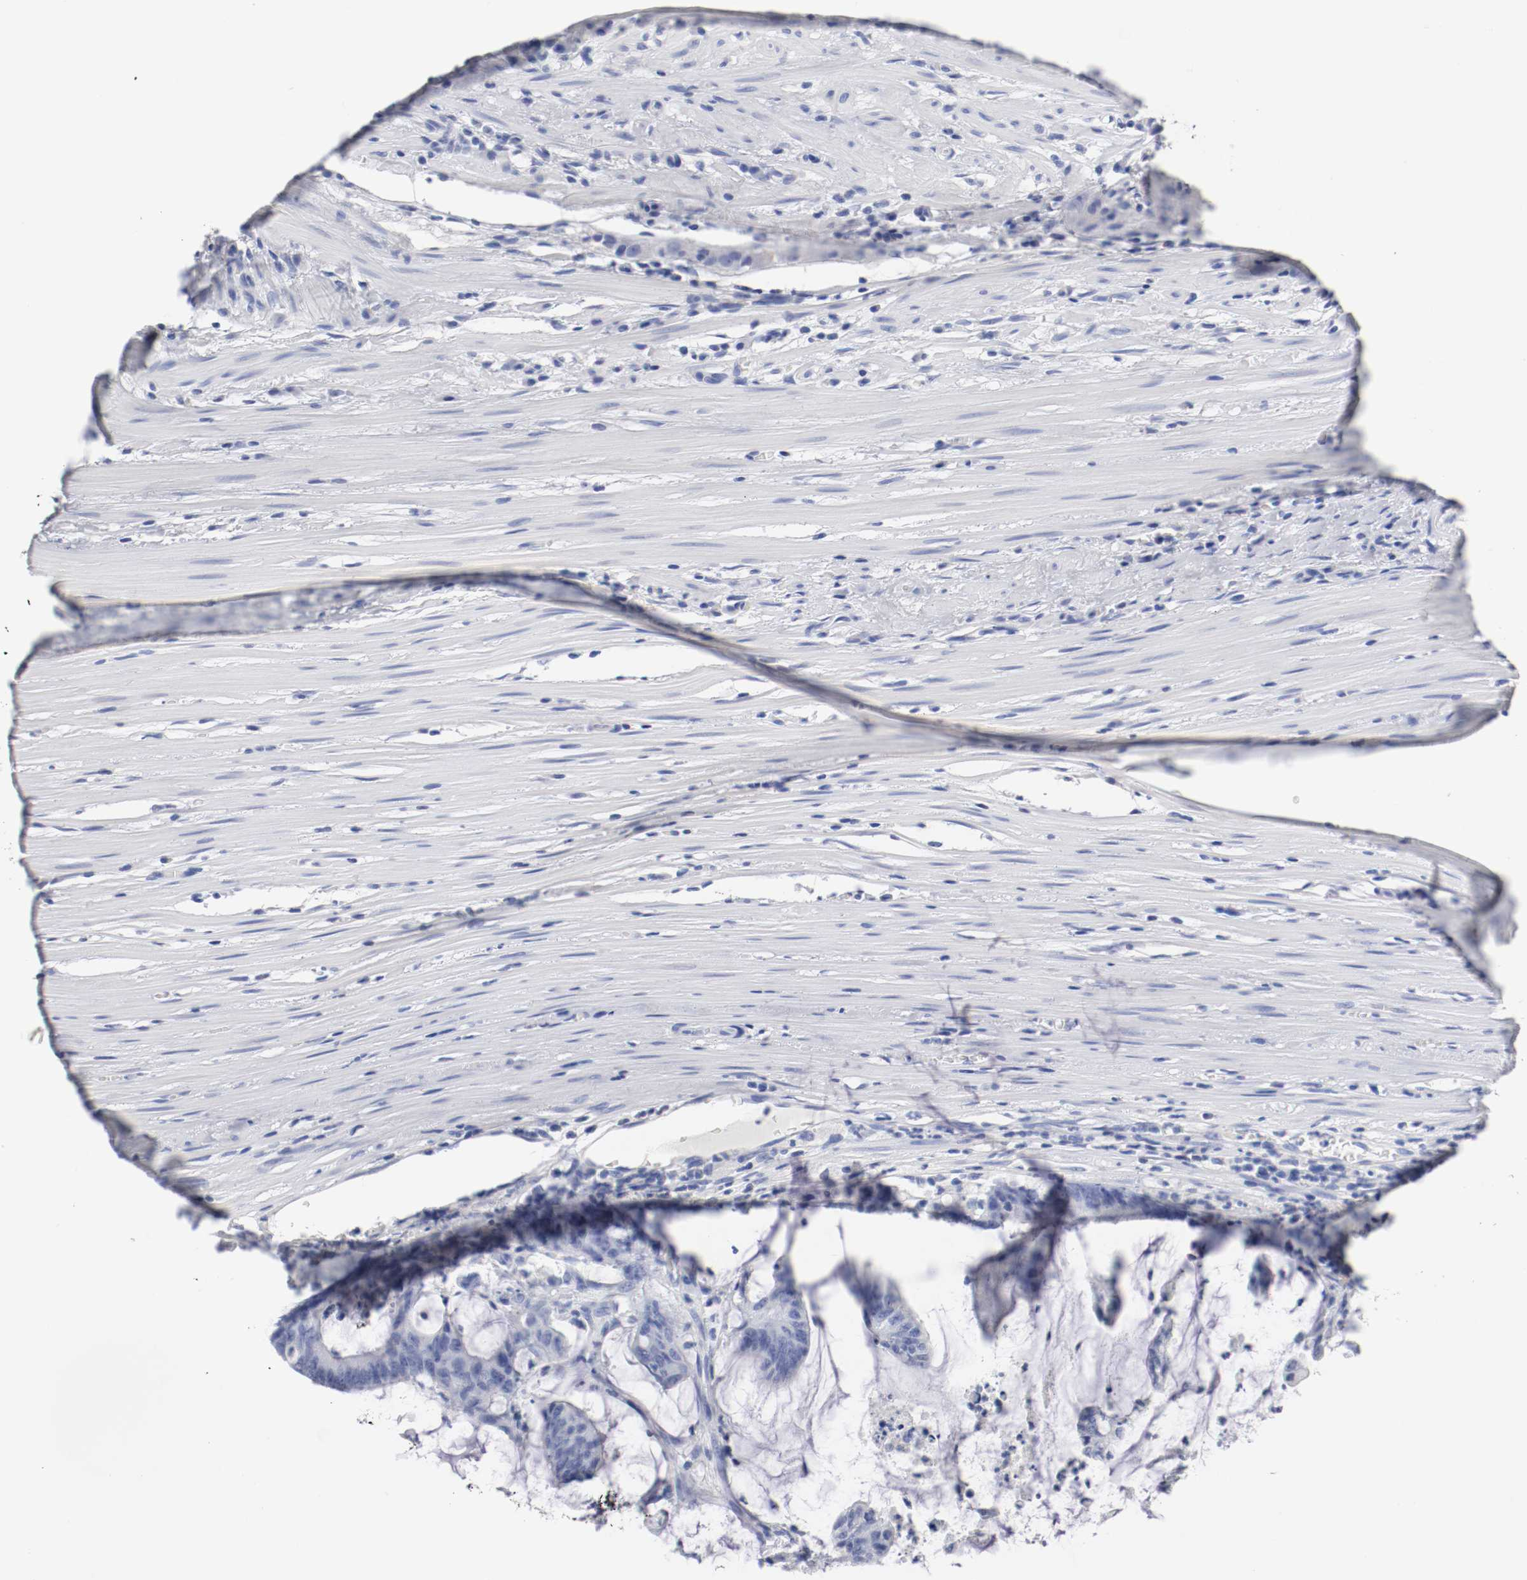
{"staining": {"intensity": "negative", "quantity": "none", "location": "none"}, "tissue": "colorectal cancer", "cell_type": "Tumor cells", "image_type": "cancer", "snomed": [{"axis": "morphology", "description": "Adenocarcinoma, NOS"}, {"axis": "topography", "description": "Rectum"}], "caption": "The photomicrograph demonstrates no significant staining in tumor cells of adenocarcinoma (colorectal).", "gene": "GAD1", "patient": {"sex": "female", "age": 66}}